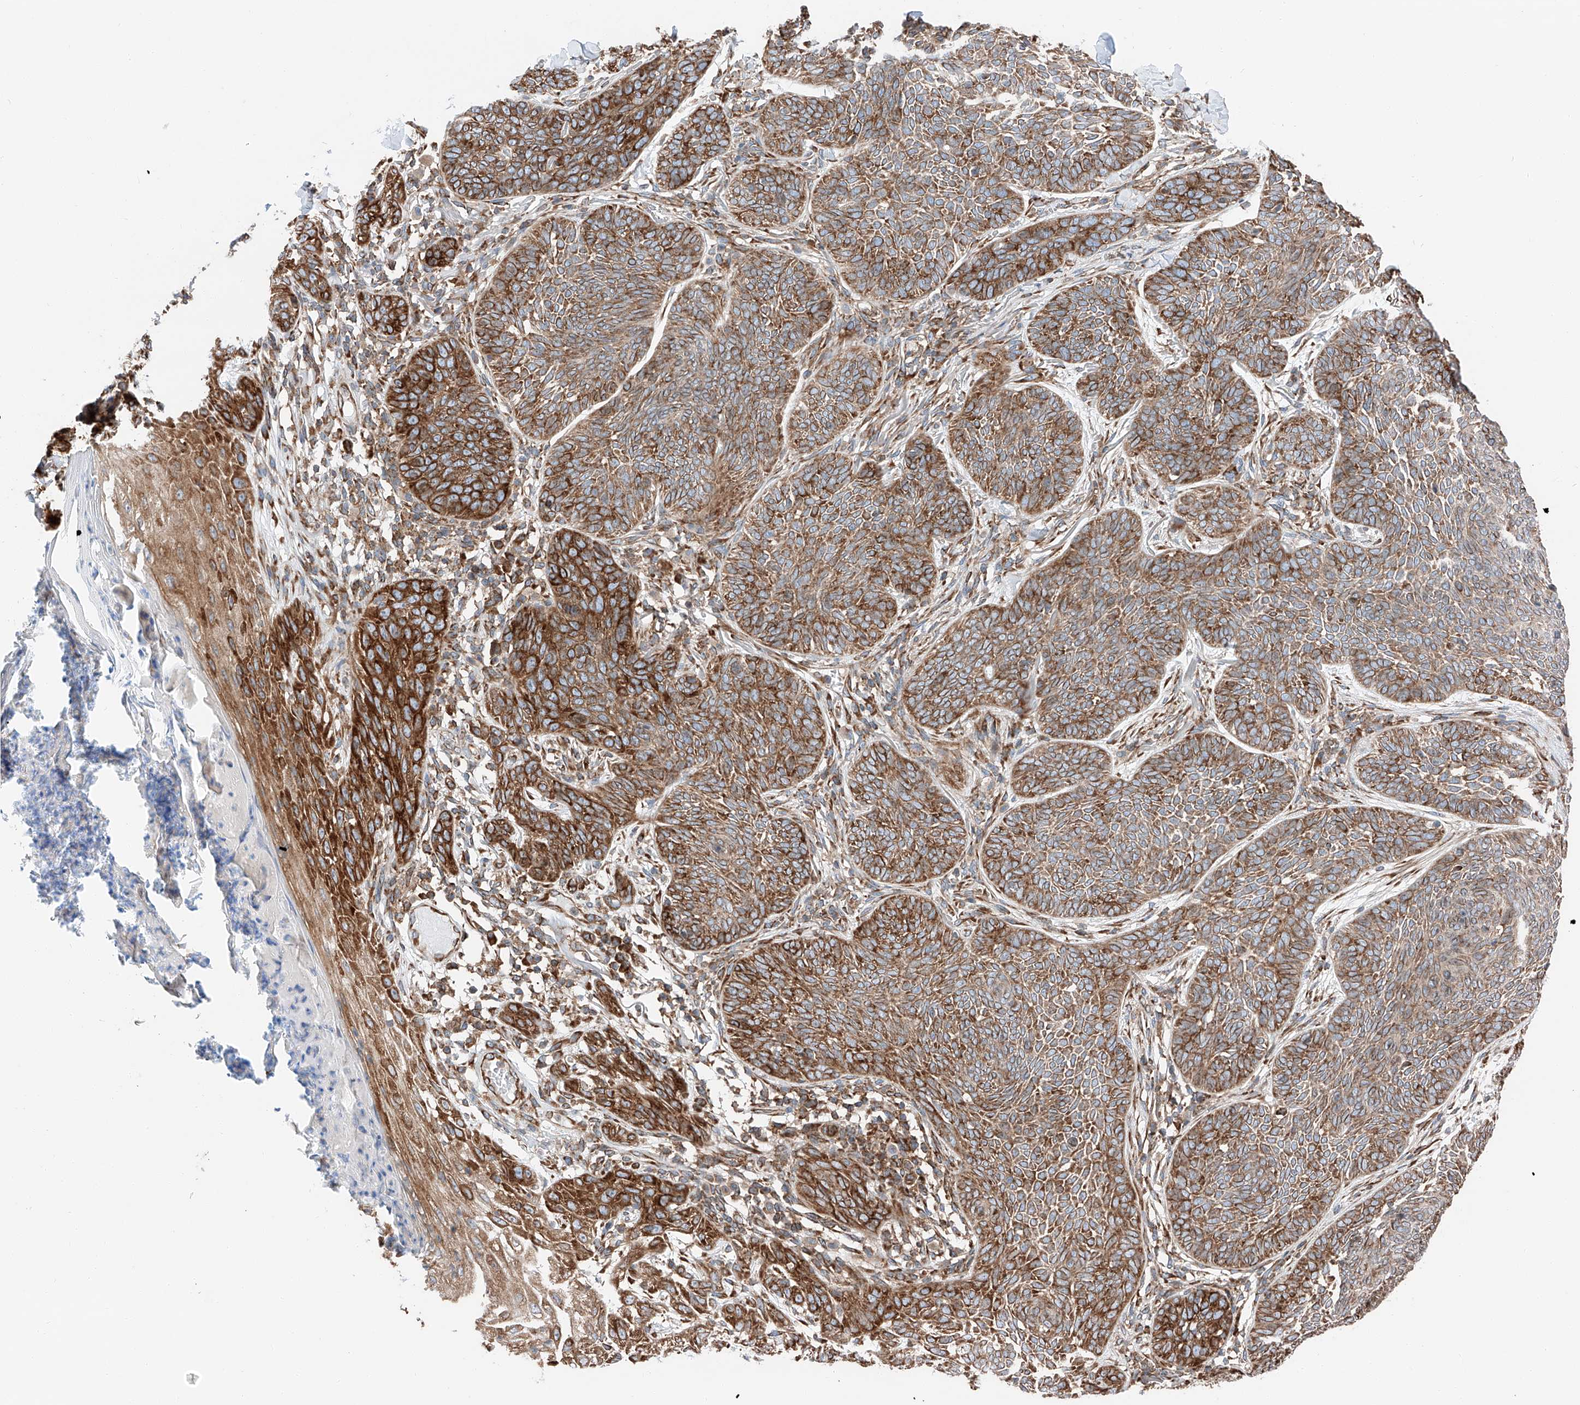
{"staining": {"intensity": "moderate", "quantity": ">75%", "location": "cytoplasmic/membranous"}, "tissue": "skin cancer", "cell_type": "Tumor cells", "image_type": "cancer", "snomed": [{"axis": "morphology", "description": "Basal cell carcinoma"}, {"axis": "topography", "description": "Skin"}], "caption": "Approximately >75% of tumor cells in human basal cell carcinoma (skin) reveal moderate cytoplasmic/membranous protein positivity as visualized by brown immunohistochemical staining.", "gene": "ZC3H15", "patient": {"sex": "male", "age": 85}}